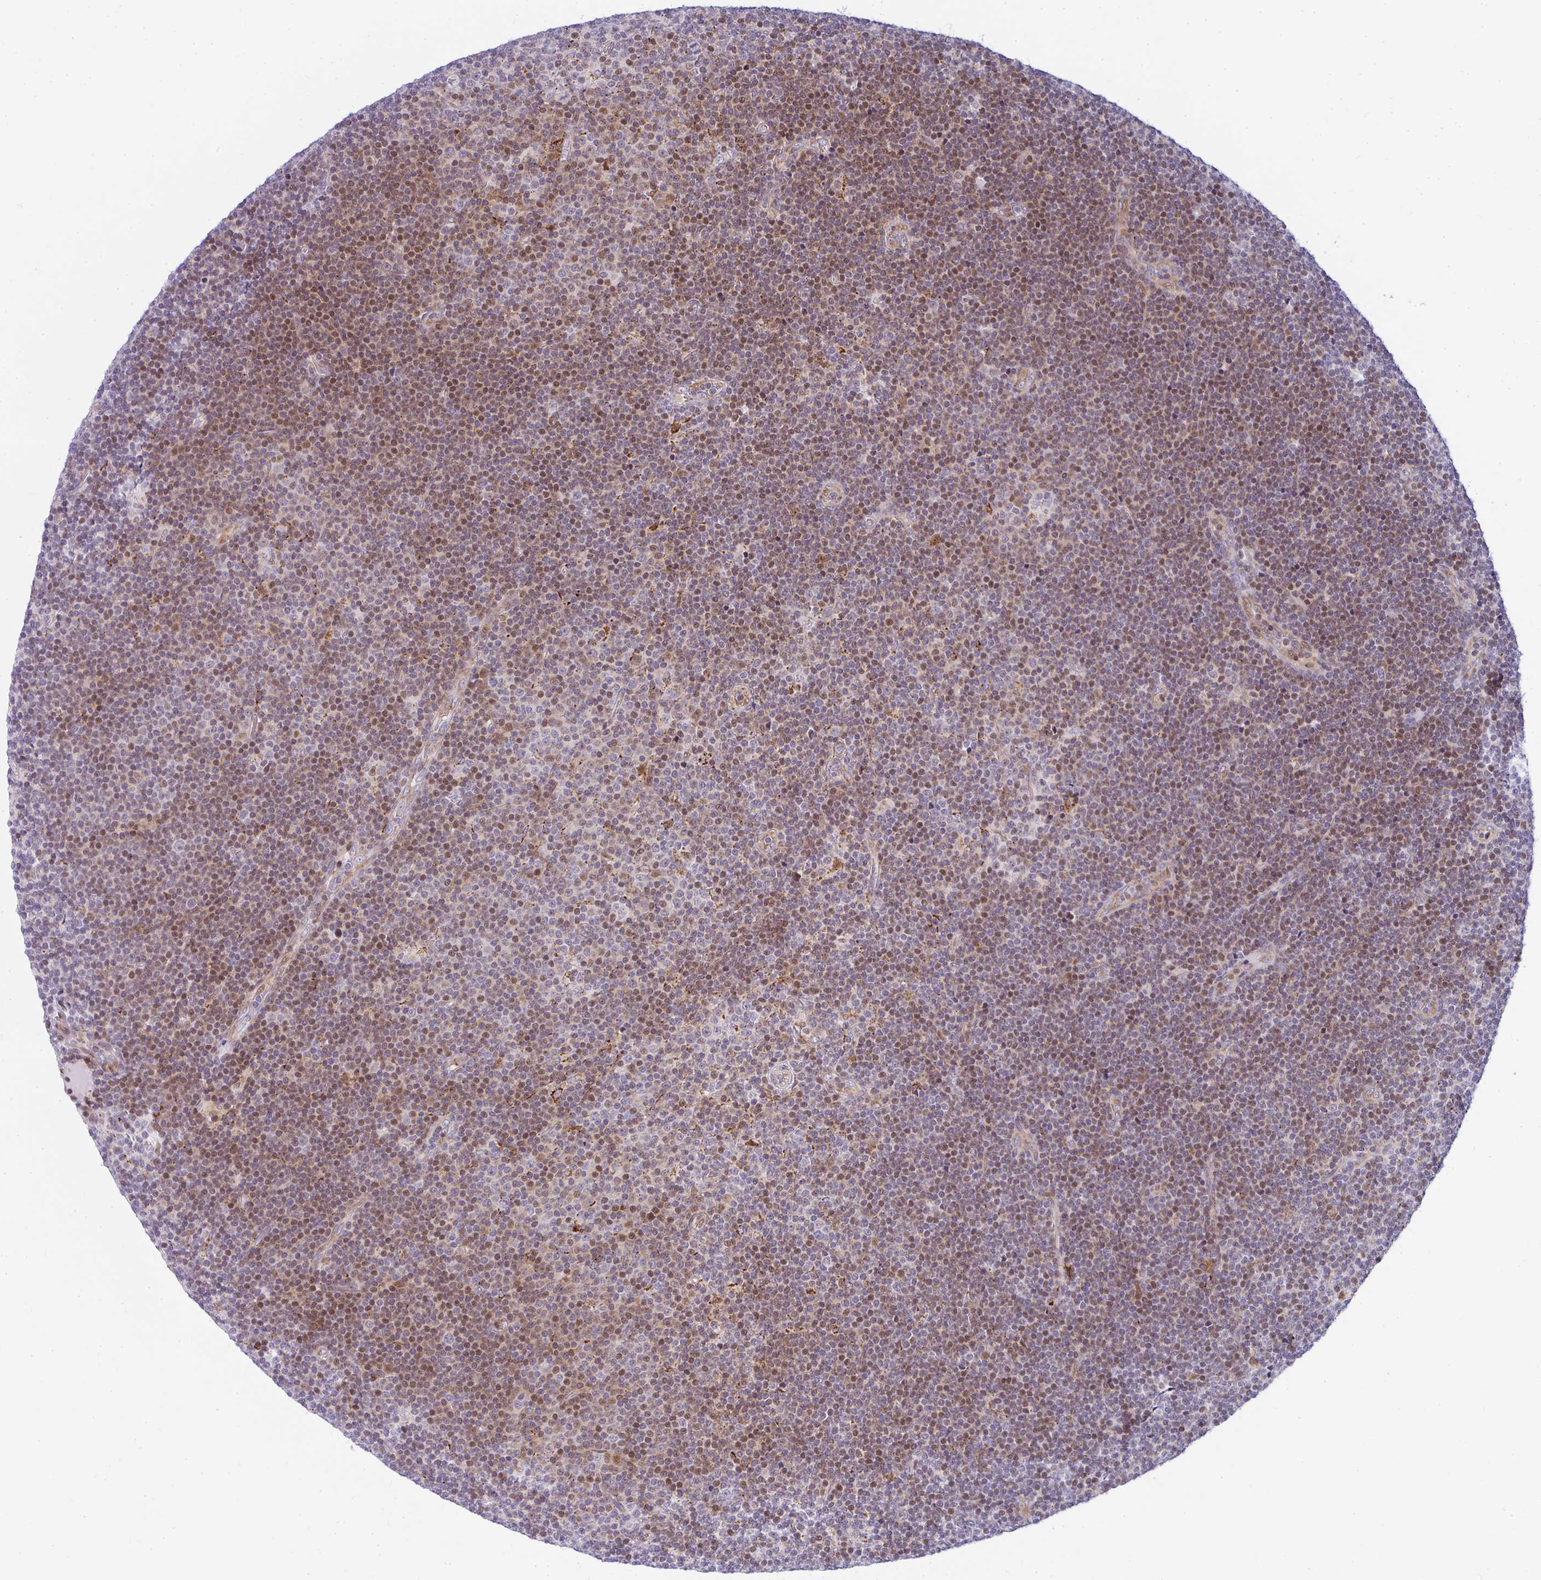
{"staining": {"intensity": "moderate", "quantity": "25%-75%", "location": "nuclear"}, "tissue": "lymphoma", "cell_type": "Tumor cells", "image_type": "cancer", "snomed": [{"axis": "morphology", "description": "Malignant lymphoma, non-Hodgkin's type, Low grade"}, {"axis": "topography", "description": "Lymph node"}], "caption": "A medium amount of moderate nuclear positivity is present in approximately 25%-75% of tumor cells in lymphoma tissue.", "gene": "PLA2G5", "patient": {"sex": "male", "age": 48}}